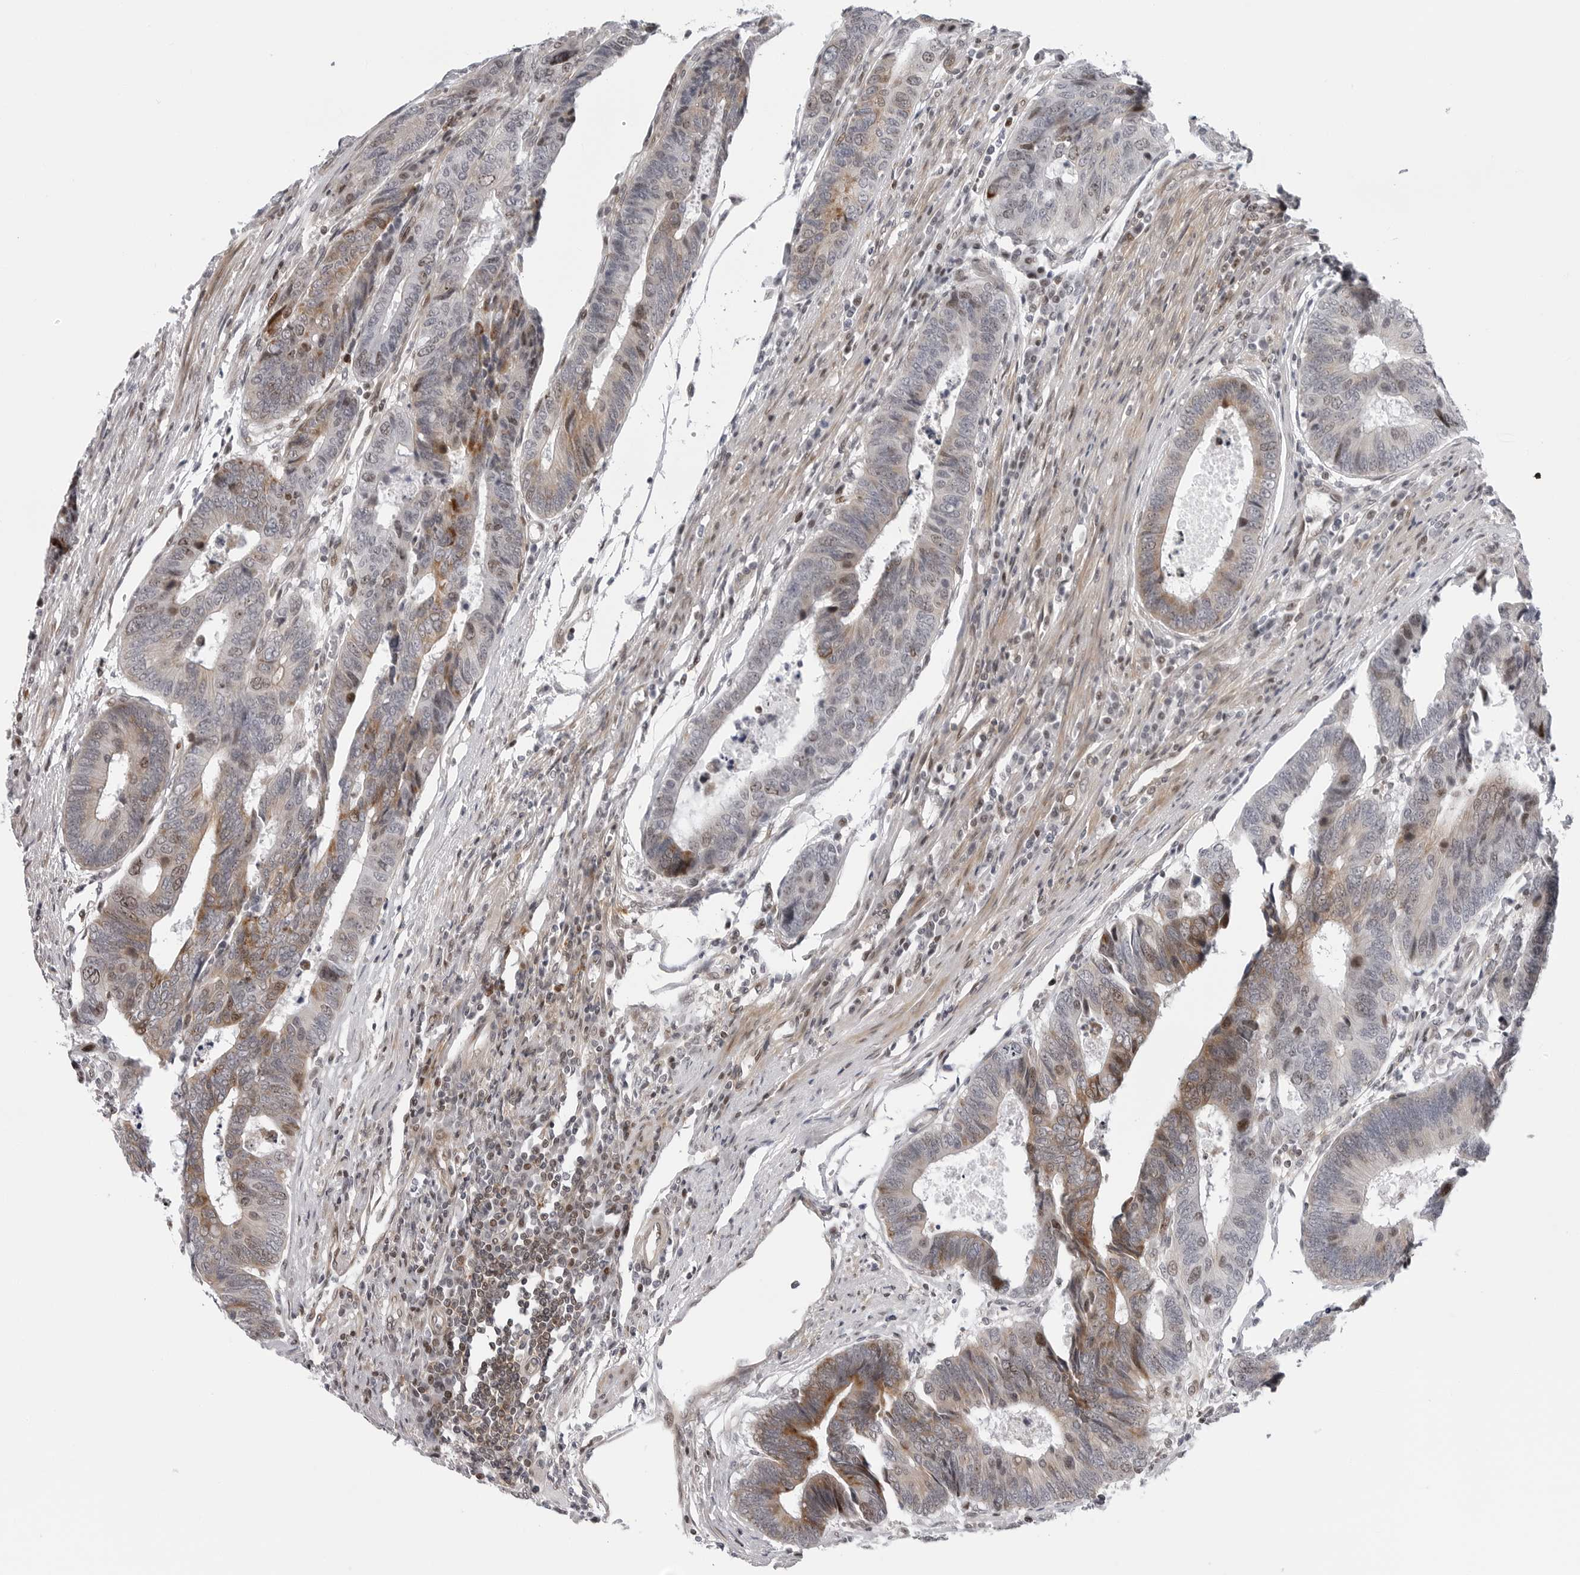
{"staining": {"intensity": "moderate", "quantity": "25%-75%", "location": "cytoplasmic/membranous,nuclear"}, "tissue": "colorectal cancer", "cell_type": "Tumor cells", "image_type": "cancer", "snomed": [{"axis": "morphology", "description": "Adenocarcinoma, NOS"}, {"axis": "topography", "description": "Rectum"}], "caption": "Adenocarcinoma (colorectal) tissue displays moderate cytoplasmic/membranous and nuclear expression in approximately 25%-75% of tumor cells The staining is performed using DAB brown chromogen to label protein expression. The nuclei are counter-stained blue using hematoxylin.", "gene": "FAM135B", "patient": {"sex": "male", "age": 84}}